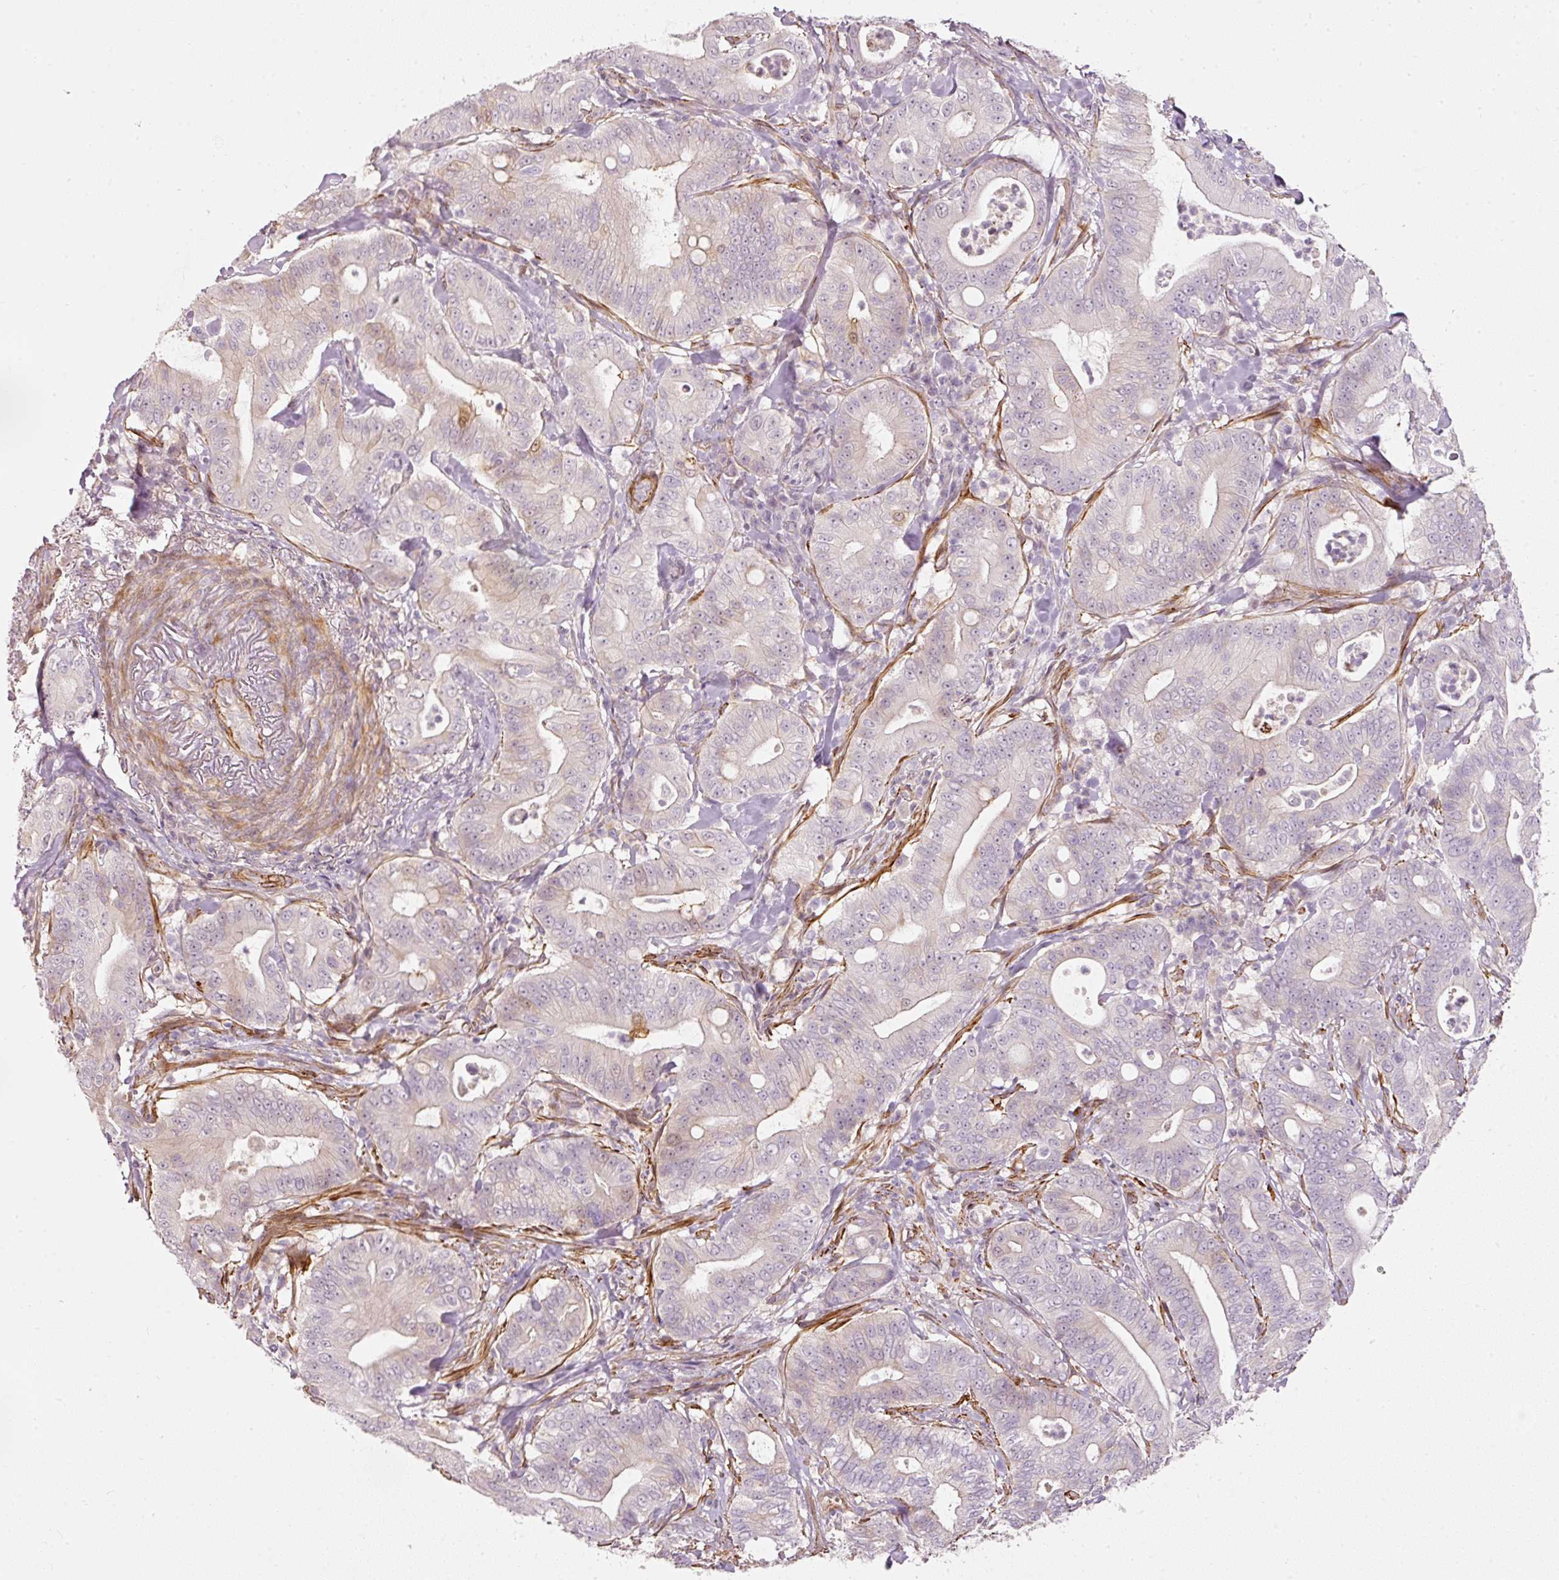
{"staining": {"intensity": "moderate", "quantity": "<25%", "location": "cytoplasmic/membranous"}, "tissue": "pancreatic cancer", "cell_type": "Tumor cells", "image_type": "cancer", "snomed": [{"axis": "morphology", "description": "Adenocarcinoma, NOS"}, {"axis": "topography", "description": "Pancreas"}], "caption": "Adenocarcinoma (pancreatic) tissue displays moderate cytoplasmic/membranous positivity in about <25% of tumor cells, visualized by immunohistochemistry.", "gene": "TOGARAM1", "patient": {"sex": "male", "age": 71}}